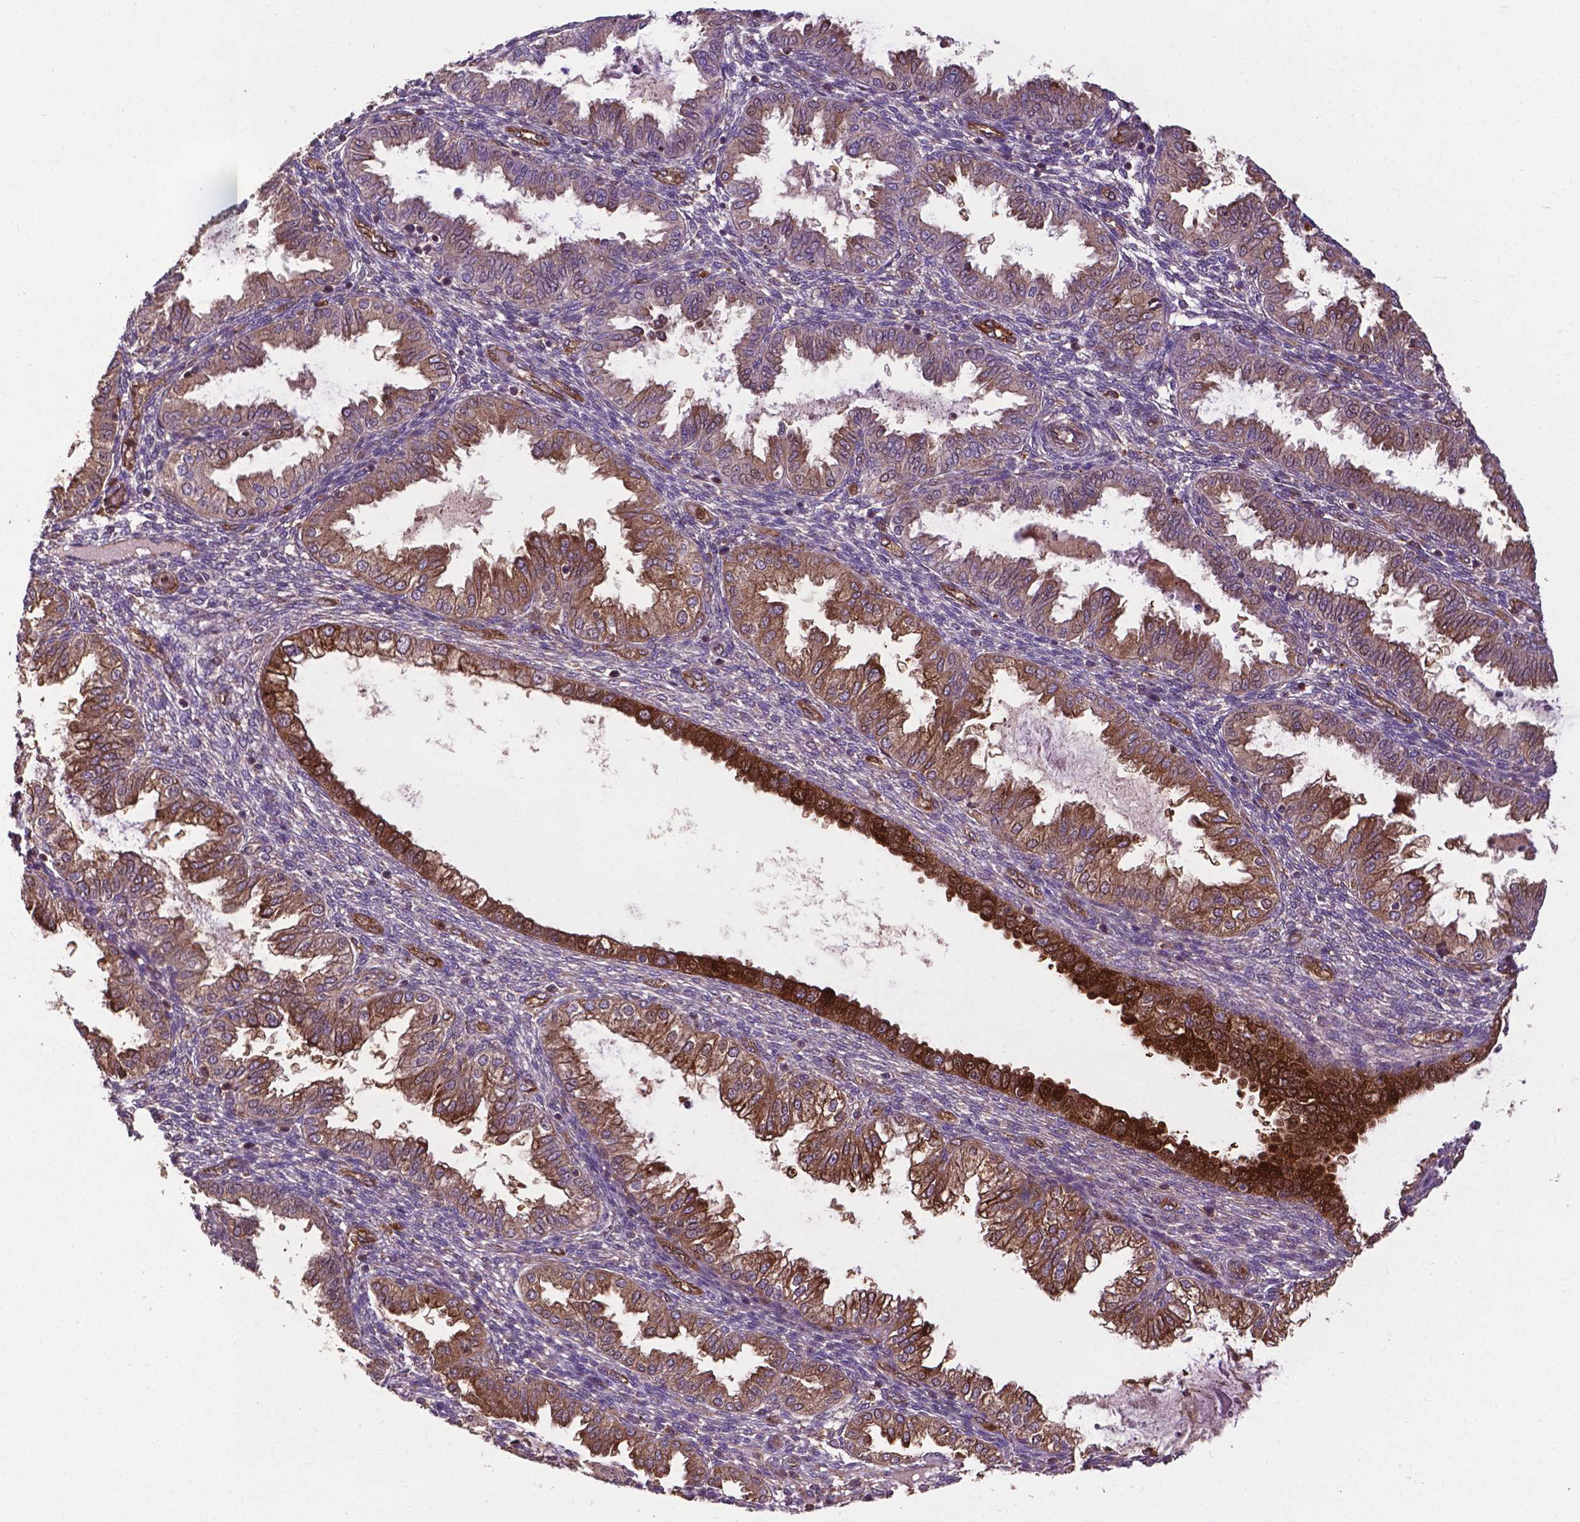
{"staining": {"intensity": "weak", "quantity": "<25%", "location": "cytoplasmic/membranous"}, "tissue": "endometrium", "cell_type": "Cells in endometrial stroma", "image_type": "normal", "snomed": [{"axis": "morphology", "description": "Normal tissue, NOS"}, {"axis": "topography", "description": "Endometrium"}], "caption": "DAB immunohistochemical staining of normal endometrium reveals no significant expression in cells in endometrial stroma.", "gene": "SMAD3", "patient": {"sex": "female", "age": 33}}